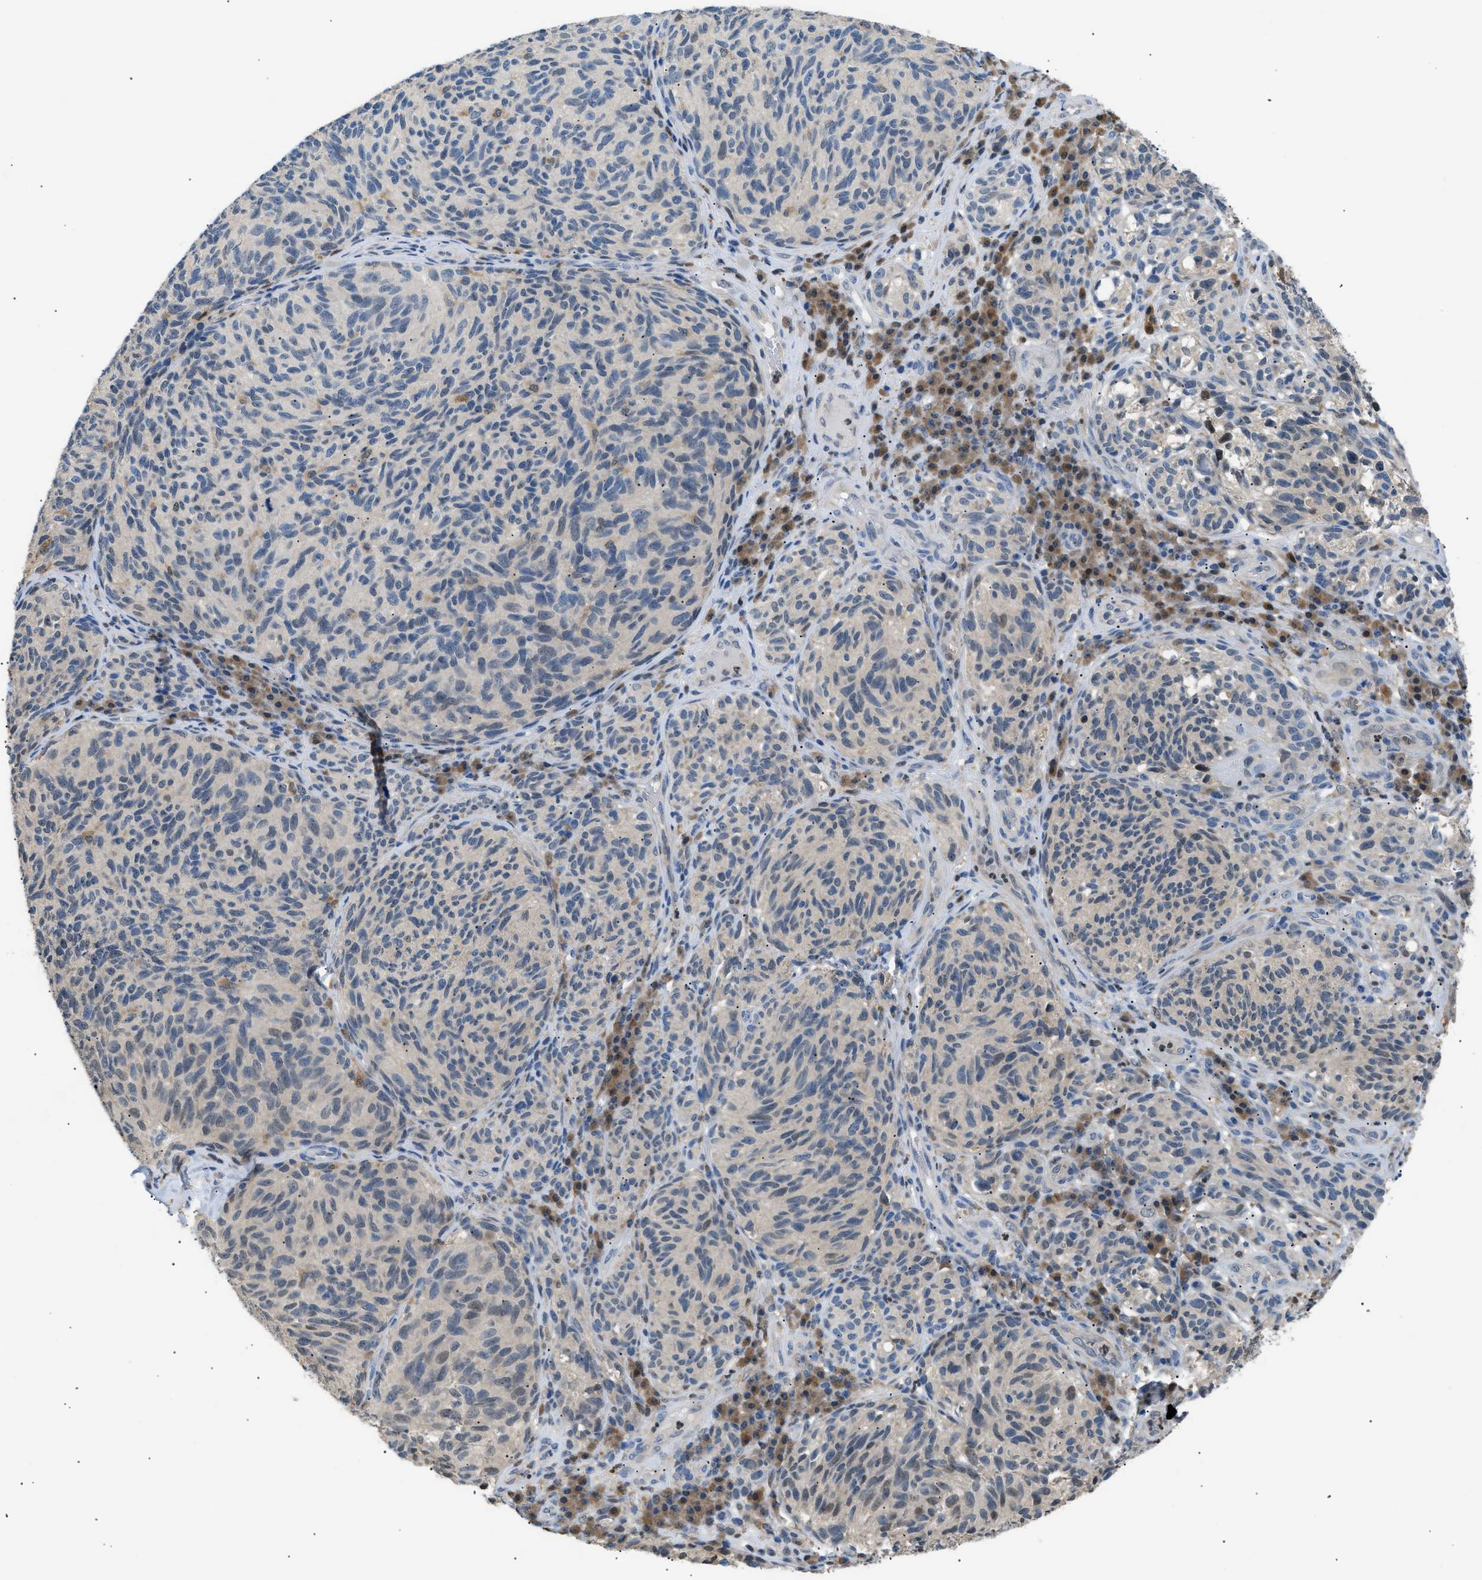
{"staining": {"intensity": "negative", "quantity": "none", "location": "none"}, "tissue": "melanoma", "cell_type": "Tumor cells", "image_type": "cancer", "snomed": [{"axis": "morphology", "description": "Malignant melanoma, NOS"}, {"axis": "topography", "description": "Skin"}], "caption": "Immunohistochemical staining of melanoma reveals no significant expression in tumor cells.", "gene": "AKR1A1", "patient": {"sex": "female", "age": 73}}